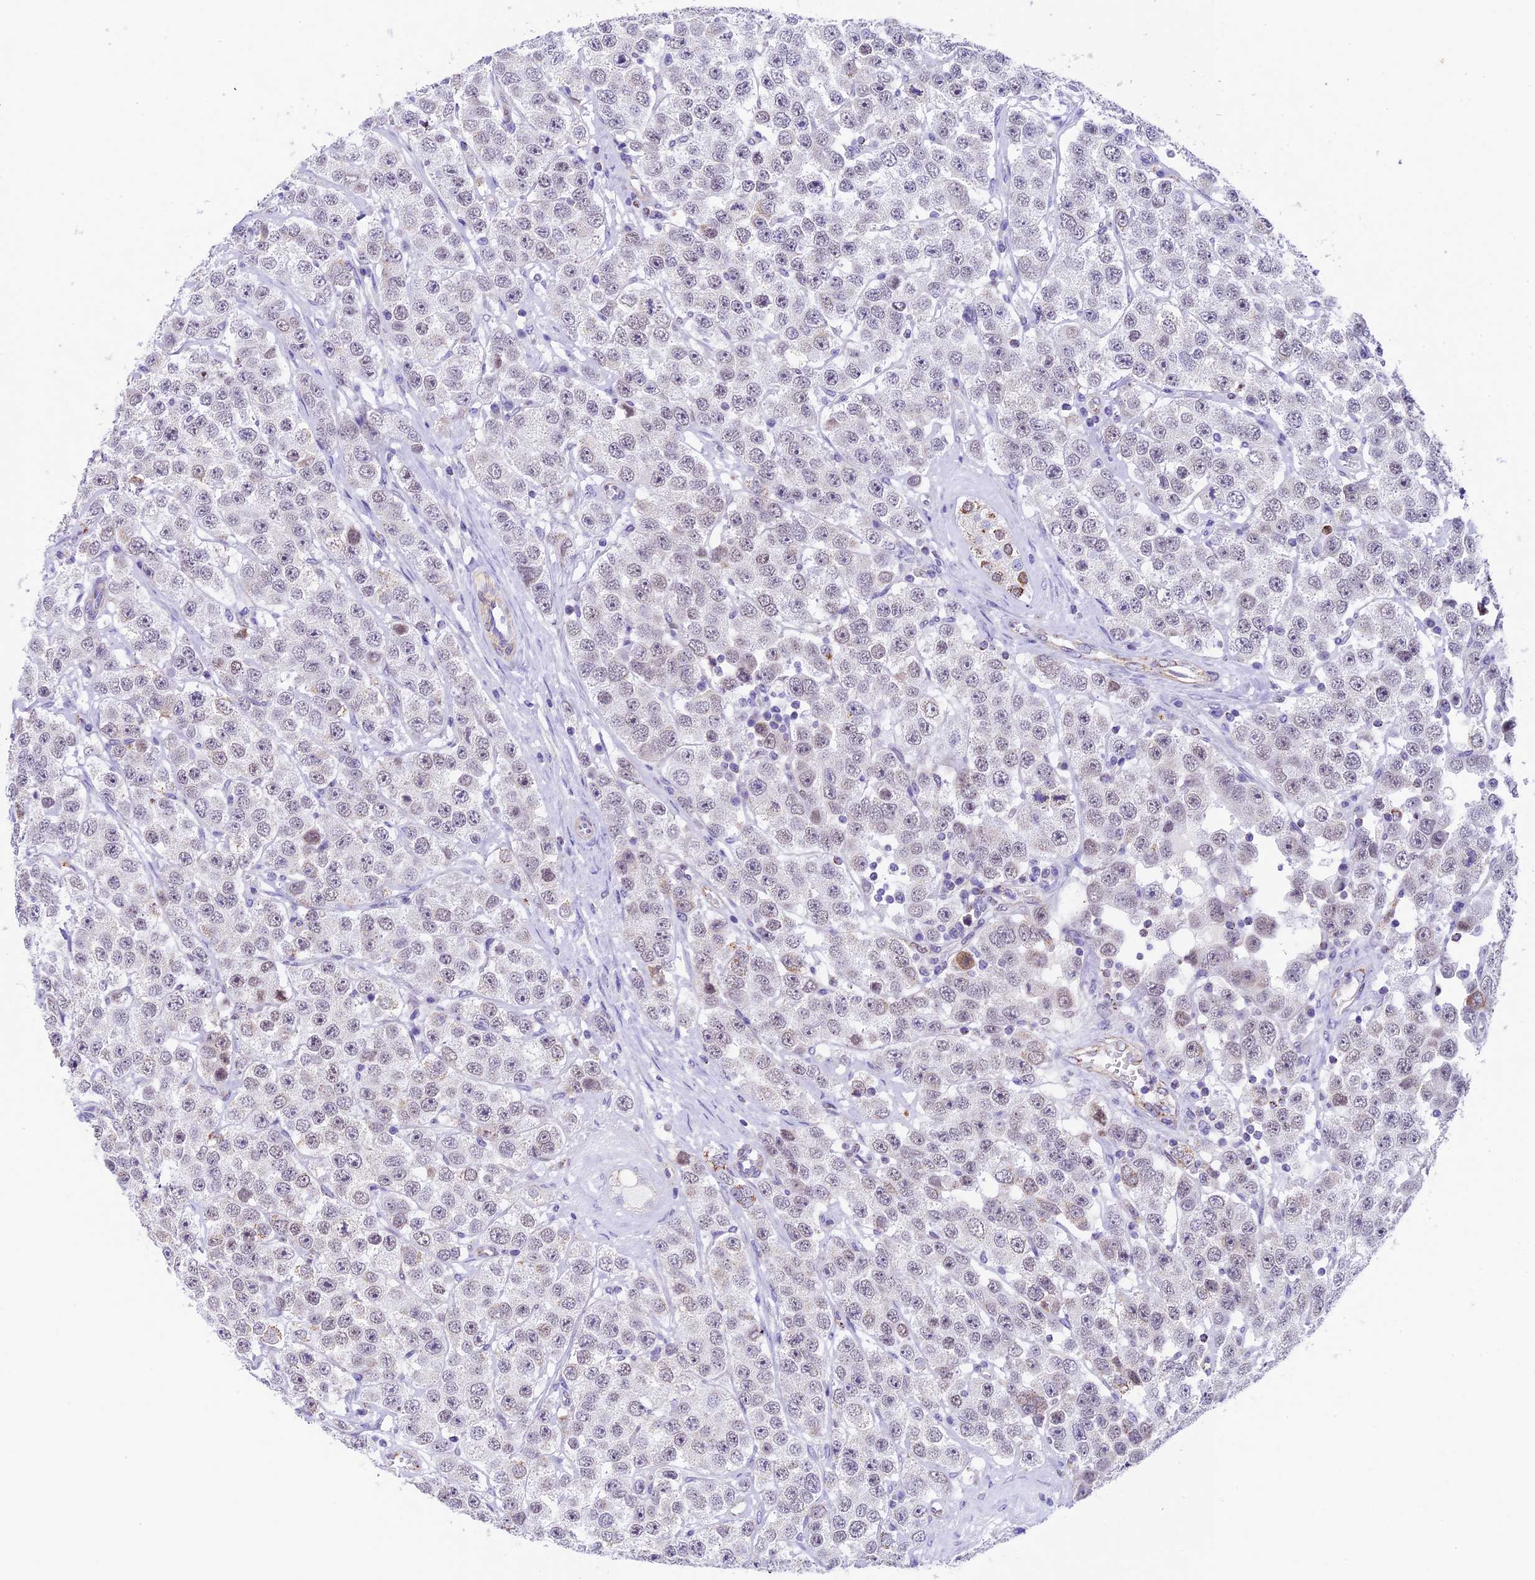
{"staining": {"intensity": "negative", "quantity": "none", "location": "none"}, "tissue": "testis cancer", "cell_type": "Tumor cells", "image_type": "cancer", "snomed": [{"axis": "morphology", "description": "Seminoma, NOS"}, {"axis": "topography", "description": "Testis"}], "caption": "High magnification brightfield microscopy of seminoma (testis) stained with DAB (brown) and counterstained with hematoxylin (blue): tumor cells show no significant staining. (DAB (3,3'-diaminobenzidine) immunohistochemistry (IHC) visualized using brightfield microscopy, high magnification).", "gene": "TFAM", "patient": {"sex": "male", "age": 28}}